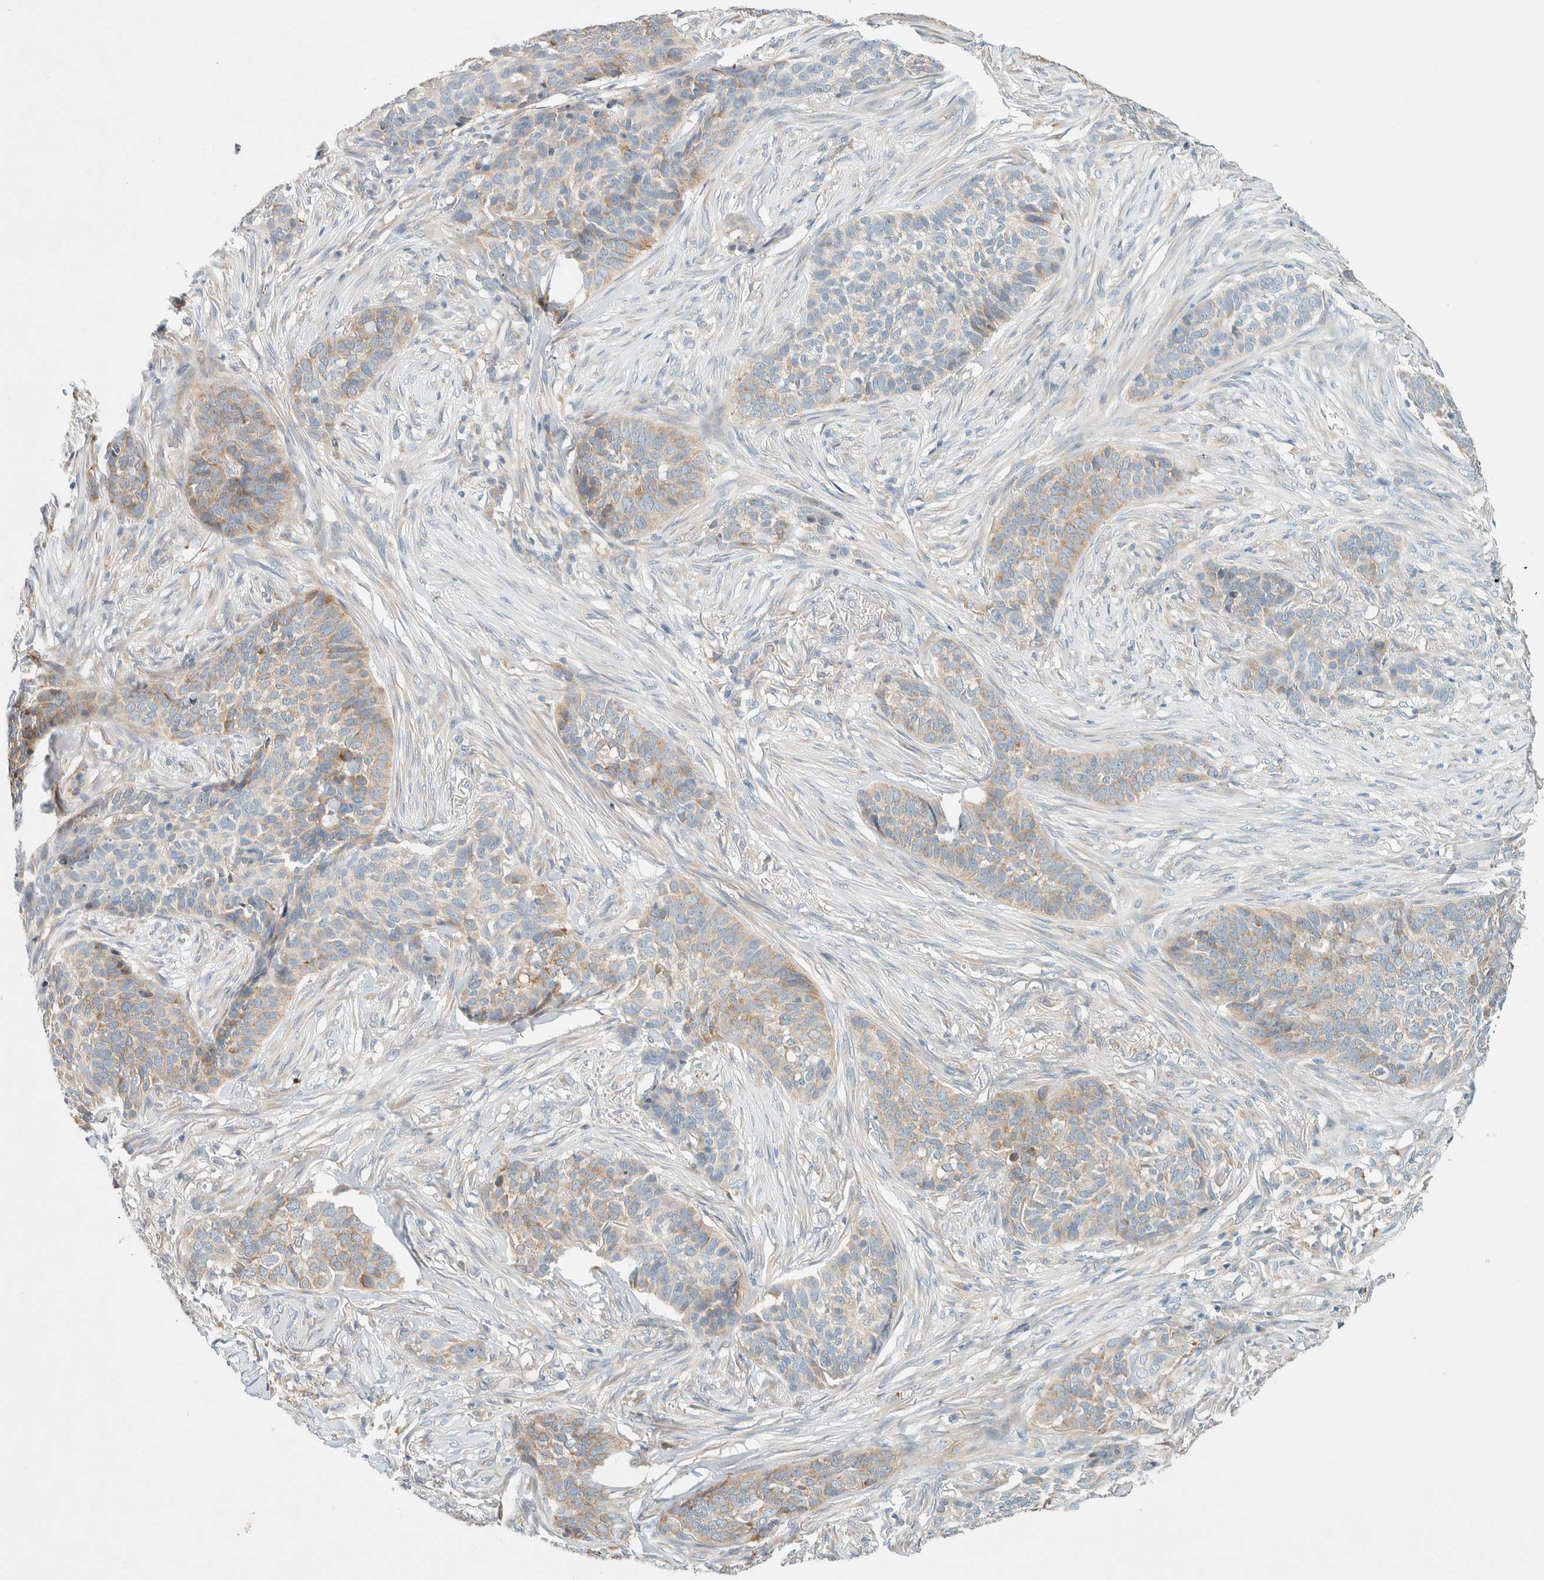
{"staining": {"intensity": "weak", "quantity": "25%-75%", "location": "cytoplasmic/membranous"}, "tissue": "skin cancer", "cell_type": "Tumor cells", "image_type": "cancer", "snomed": [{"axis": "morphology", "description": "Basal cell carcinoma"}, {"axis": "topography", "description": "Skin"}], "caption": "Protein expression by immunohistochemistry (IHC) shows weak cytoplasmic/membranous staining in approximately 25%-75% of tumor cells in skin basal cell carcinoma.", "gene": "SUMF2", "patient": {"sex": "male", "age": 85}}